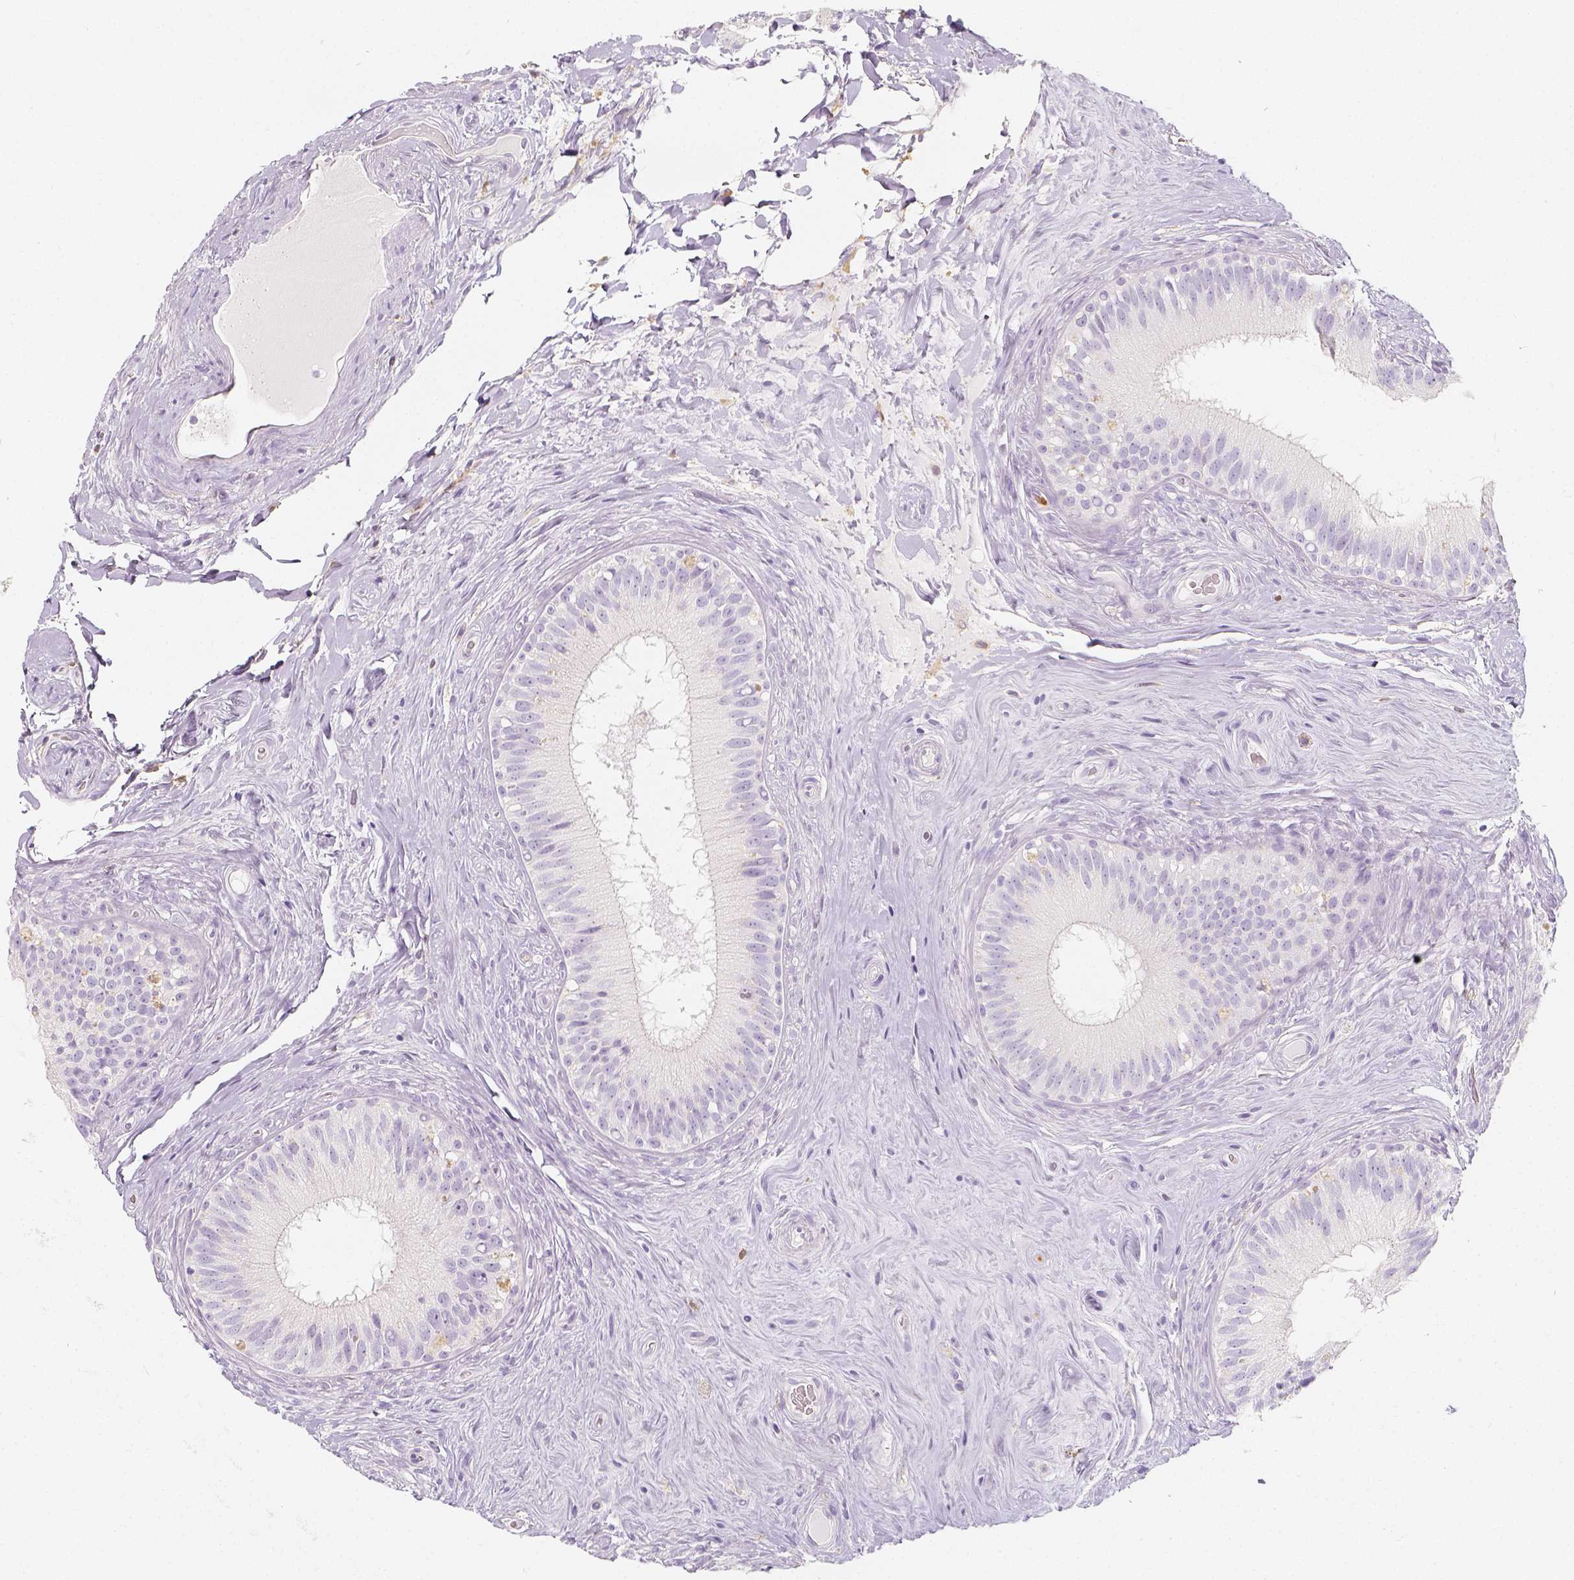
{"staining": {"intensity": "negative", "quantity": "none", "location": "none"}, "tissue": "epididymis", "cell_type": "Glandular cells", "image_type": "normal", "snomed": [{"axis": "morphology", "description": "Normal tissue, NOS"}, {"axis": "topography", "description": "Epididymis"}], "caption": "DAB immunohistochemical staining of unremarkable epididymis reveals no significant staining in glandular cells. The staining is performed using DAB brown chromogen with nuclei counter-stained in using hematoxylin.", "gene": "NECAB2", "patient": {"sex": "male", "age": 59}}